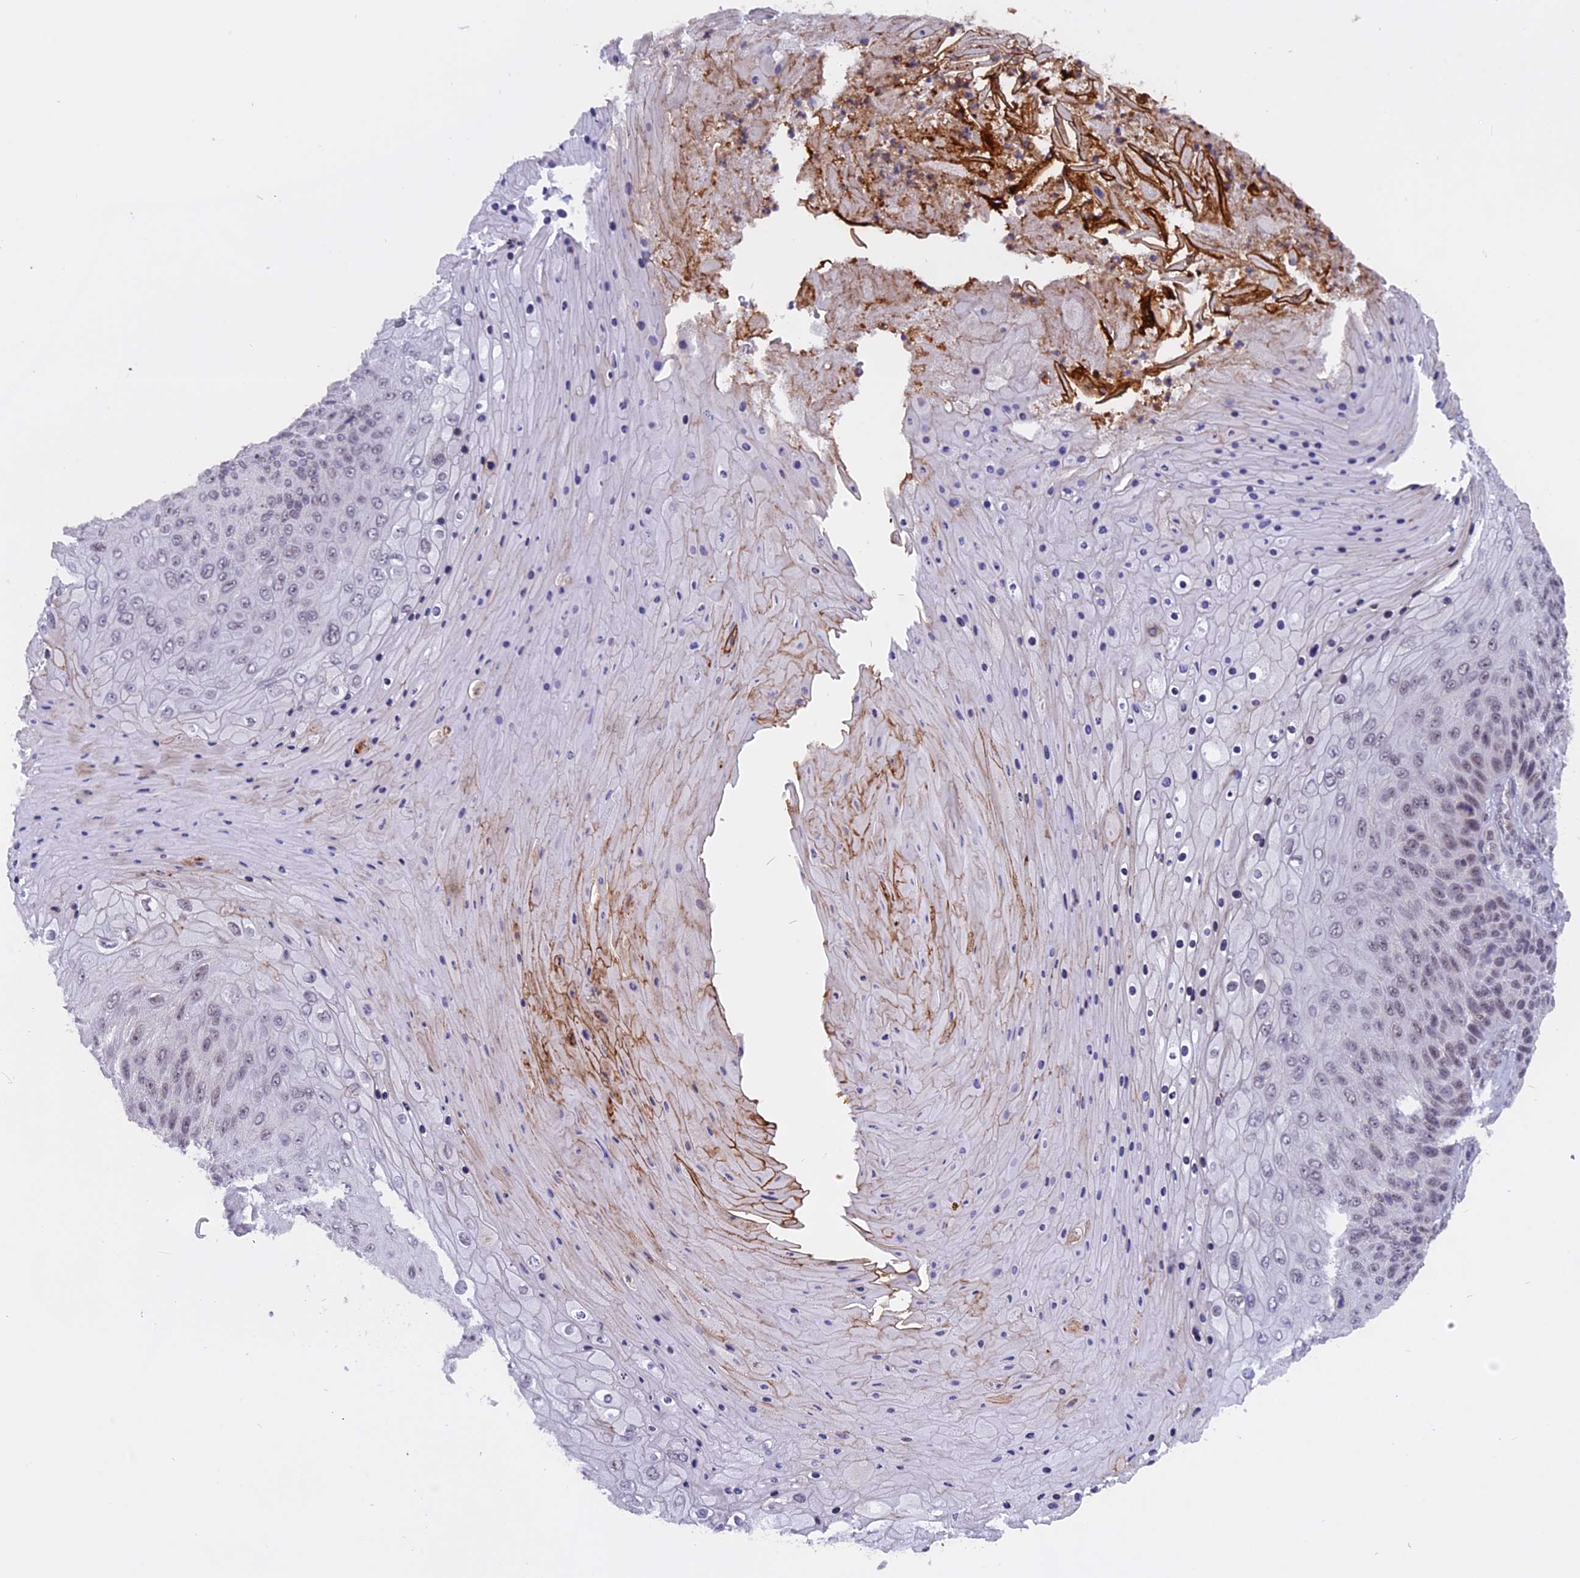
{"staining": {"intensity": "weak", "quantity": "<25%", "location": "nuclear"}, "tissue": "skin cancer", "cell_type": "Tumor cells", "image_type": "cancer", "snomed": [{"axis": "morphology", "description": "Squamous cell carcinoma, NOS"}, {"axis": "topography", "description": "Skin"}], "caption": "This is an immunohistochemistry (IHC) image of human skin cancer (squamous cell carcinoma). There is no expression in tumor cells.", "gene": "TADA3", "patient": {"sex": "female", "age": 88}}